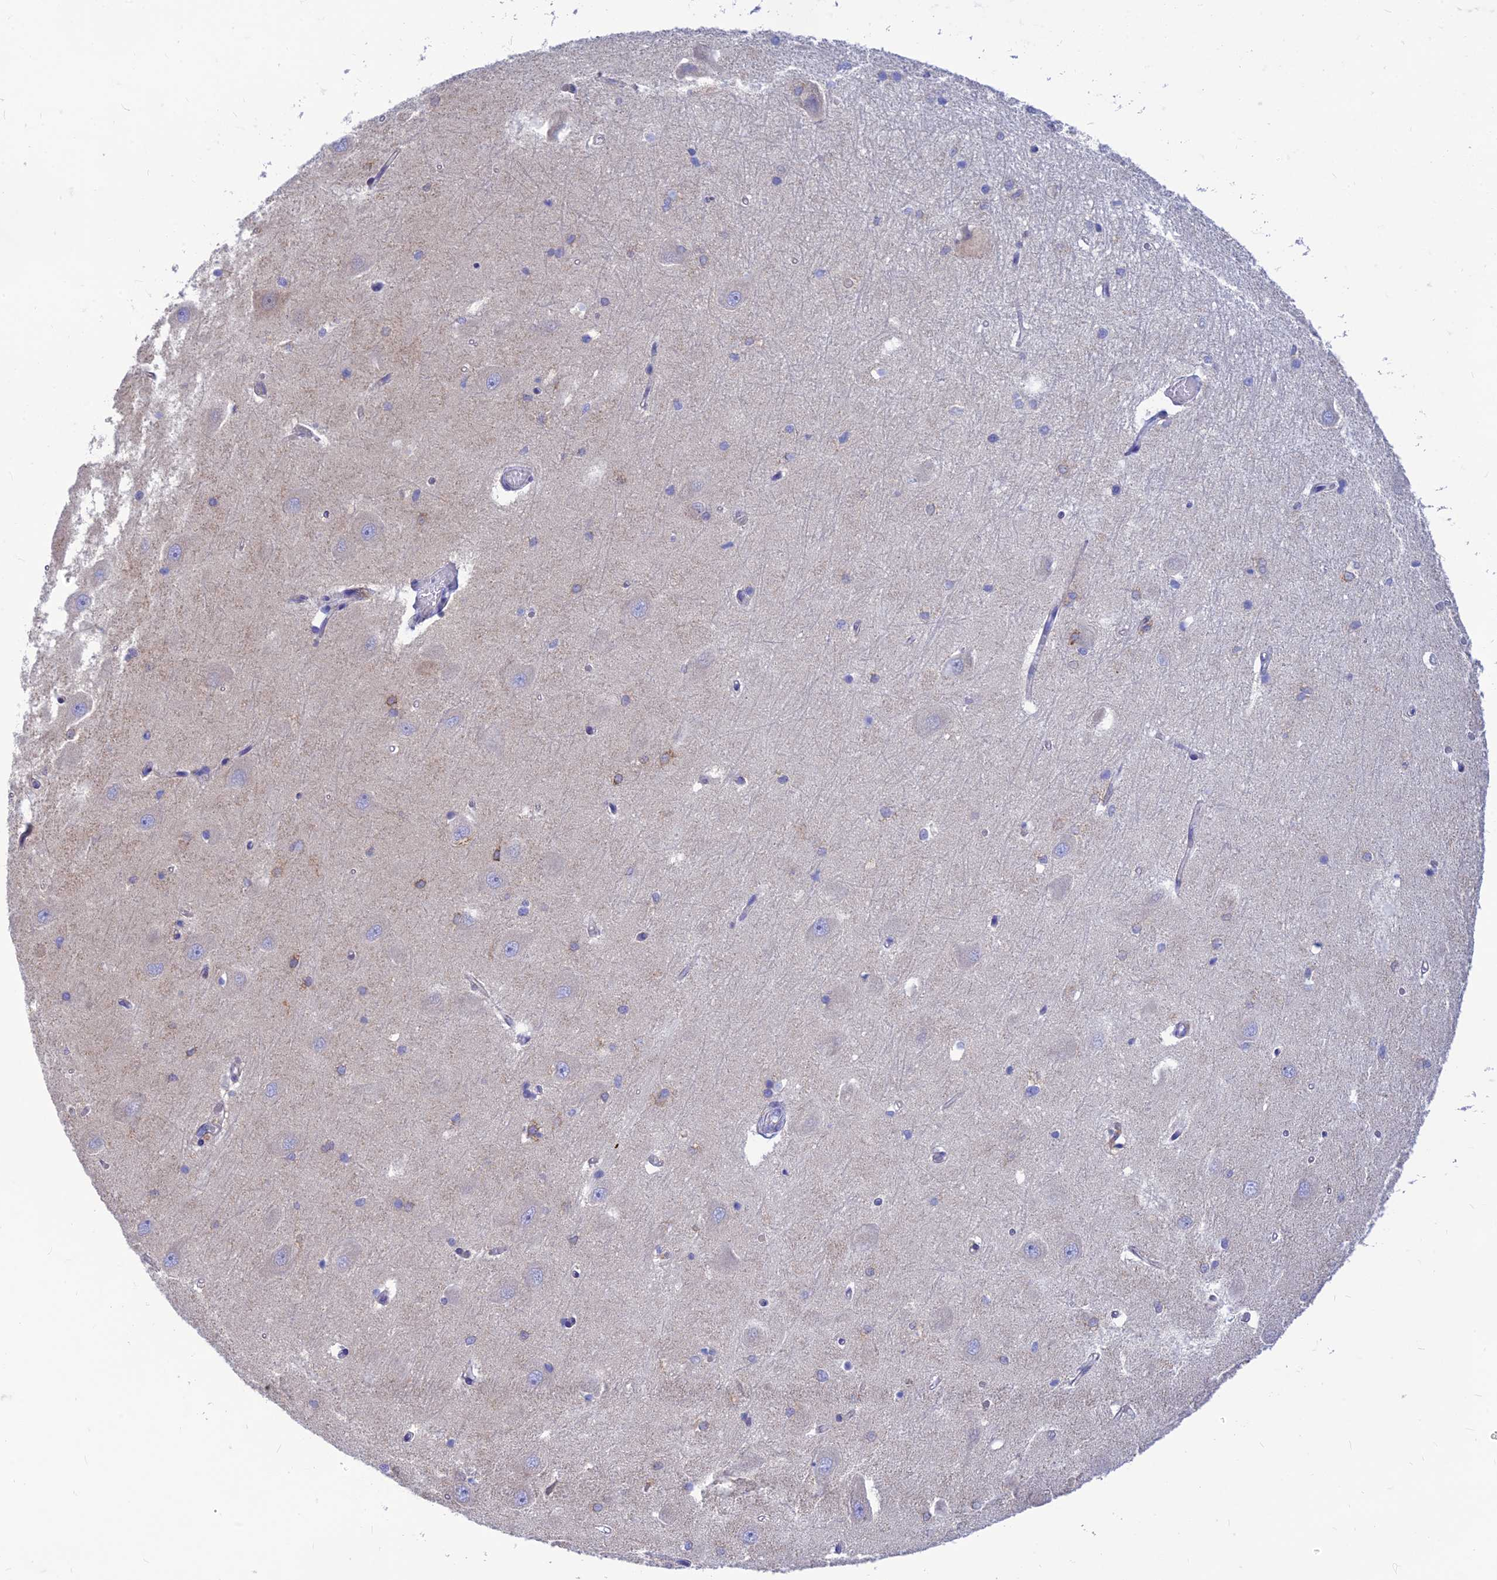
{"staining": {"intensity": "negative", "quantity": "none", "location": "none"}, "tissue": "hippocampus", "cell_type": "Glial cells", "image_type": "normal", "snomed": [{"axis": "morphology", "description": "Normal tissue, NOS"}, {"axis": "topography", "description": "Hippocampus"}], "caption": "A high-resolution photomicrograph shows IHC staining of normal hippocampus, which reveals no significant expression in glial cells.", "gene": "TMEM30B", "patient": {"sex": "male", "age": 45}}